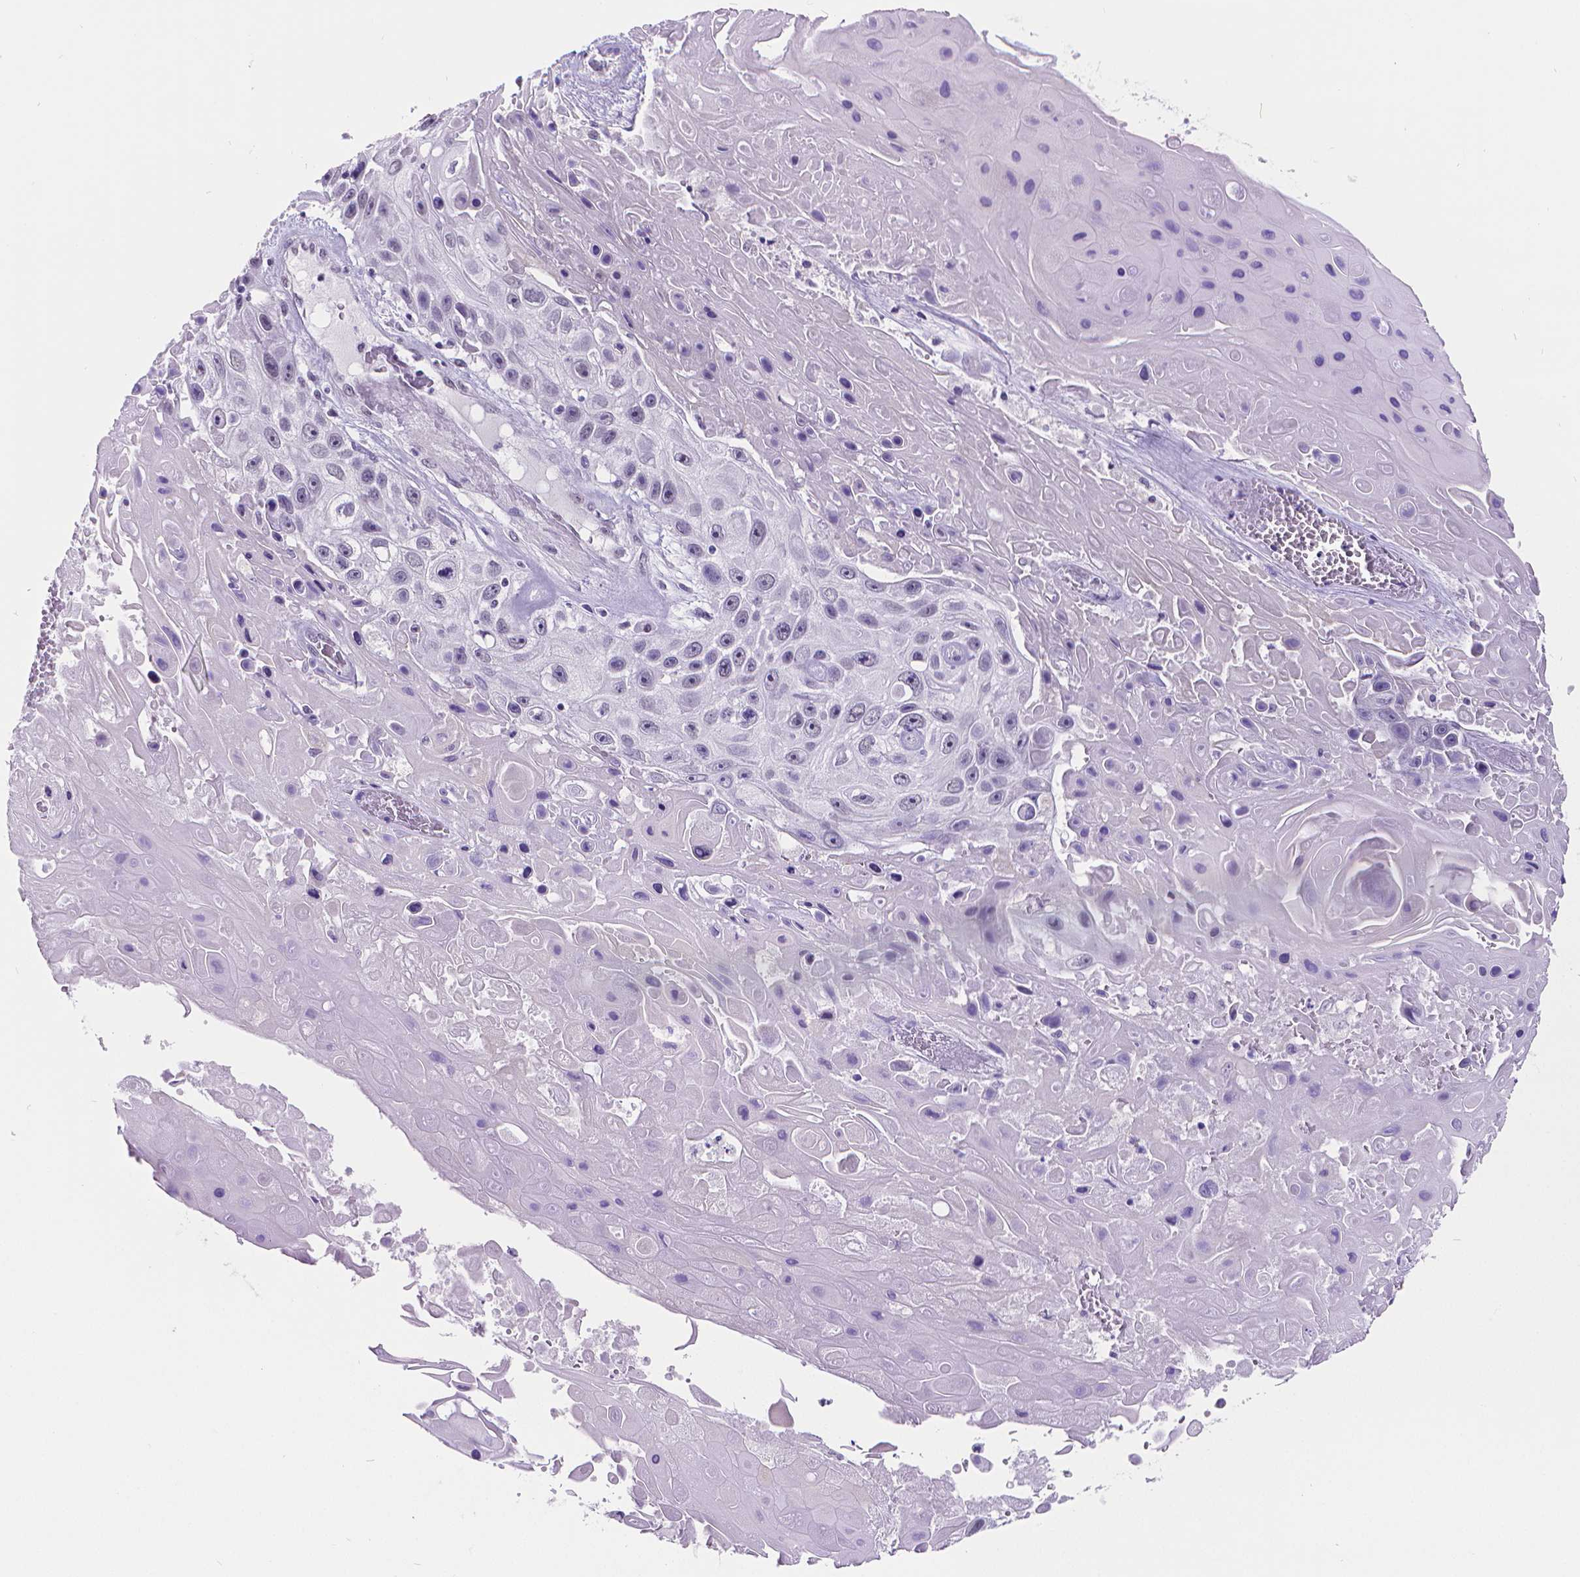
{"staining": {"intensity": "negative", "quantity": "none", "location": "none"}, "tissue": "skin cancer", "cell_type": "Tumor cells", "image_type": "cancer", "snomed": [{"axis": "morphology", "description": "Squamous cell carcinoma, NOS"}, {"axis": "topography", "description": "Skin"}], "caption": "Skin squamous cell carcinoma stained for a protein using immunohistochemistry demonstrates no staining tumor cells.", "gene": "MEF2C", "patient": {"sex": "male", "age": 82}}